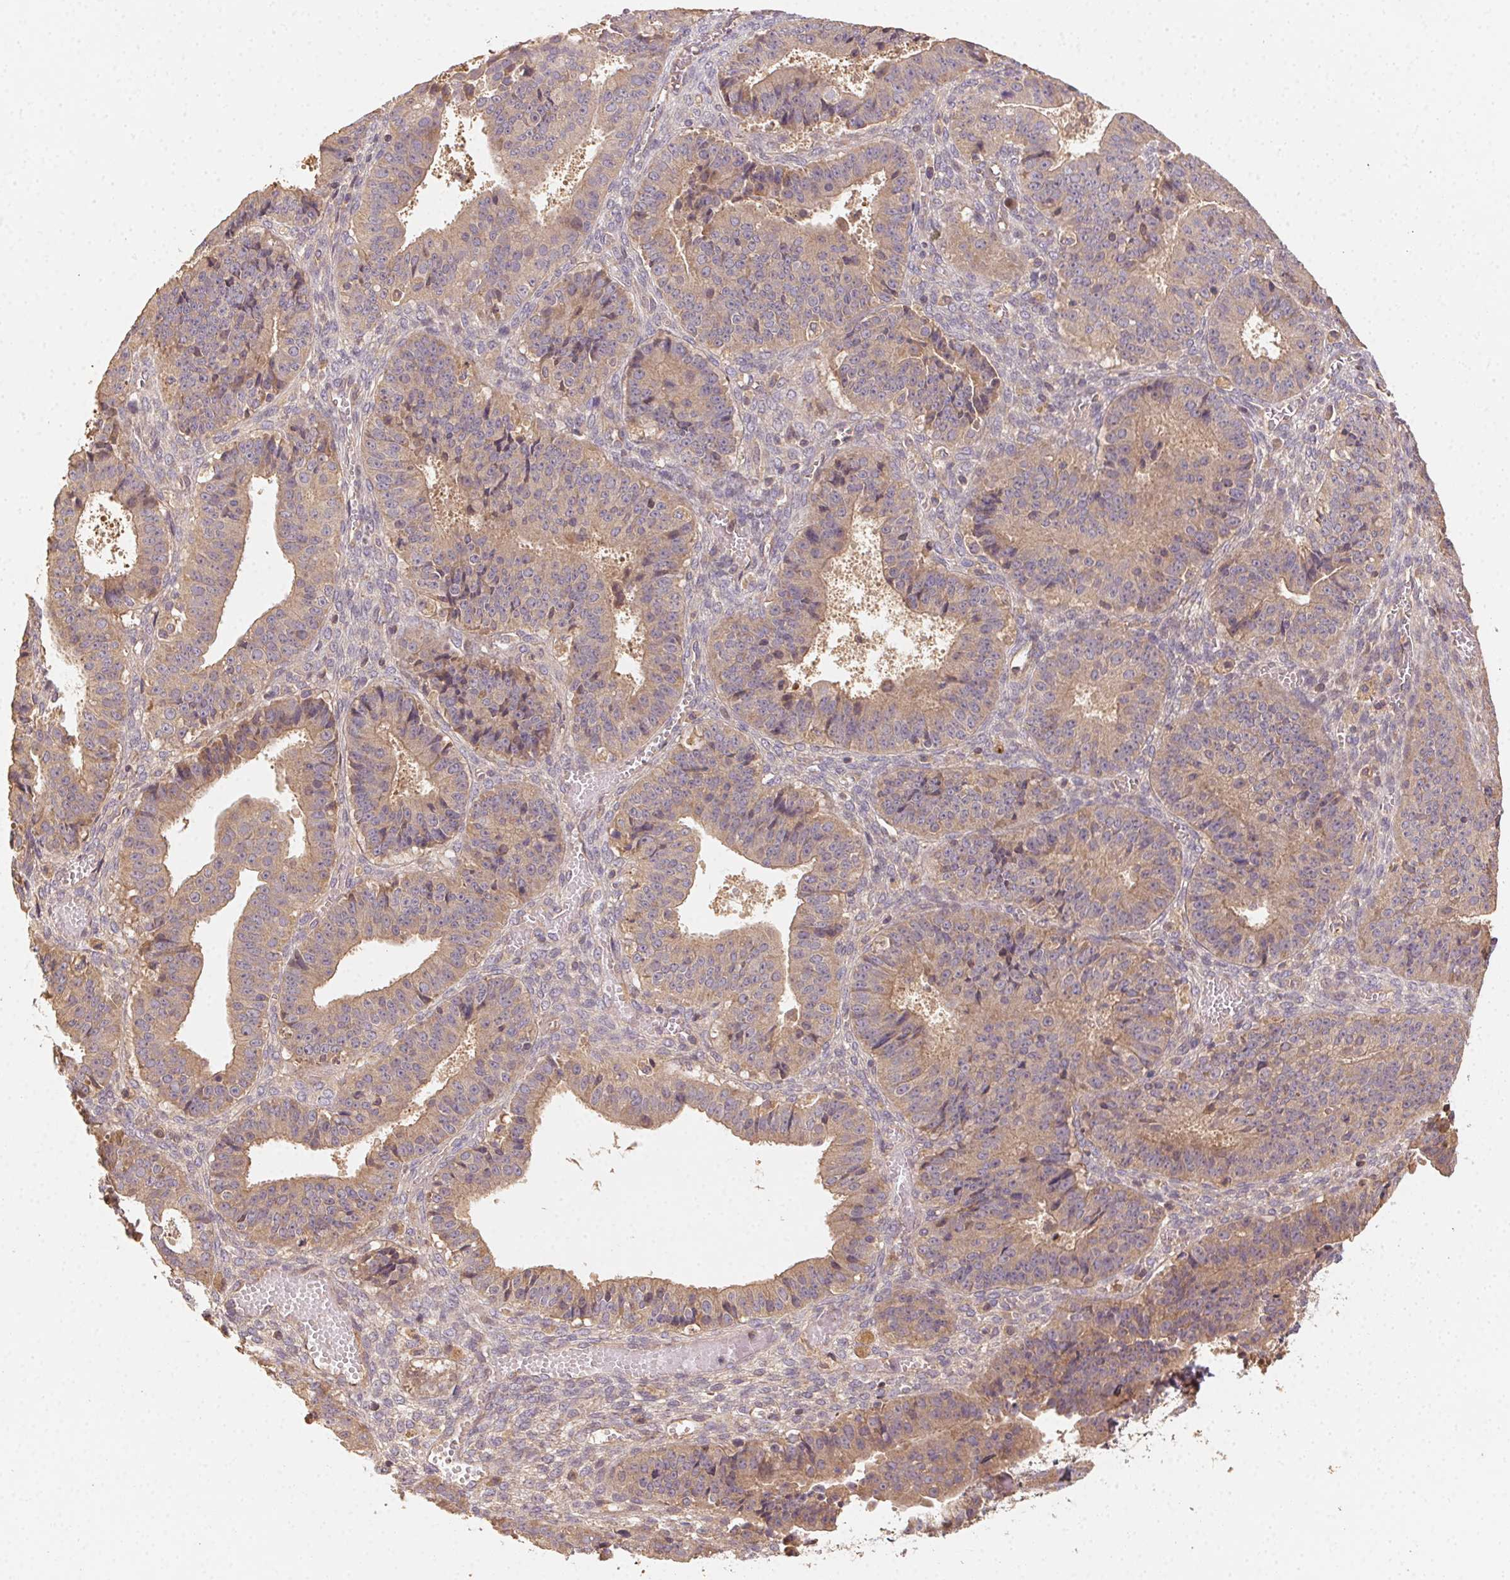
{"staining": {"intensity": "weak", "quantity": ">75%", "location": "cytoplasmic/membranous"}, "tissue": "ovarian cancer", "cell_type": "Tumor cells", "image_type": "cancer", "snomed": [{"axis": "morphology", "description": "Carcinoma, endometroid"}, {"axis": "topography", "description": "Ovary"}], "caption": "Ovarian cancer stained for a protein displays weak cytoplasmic/membranous positivity in tumor cells.", "gene": "RALA", "patient": {"sex": "female", "age": 42}}